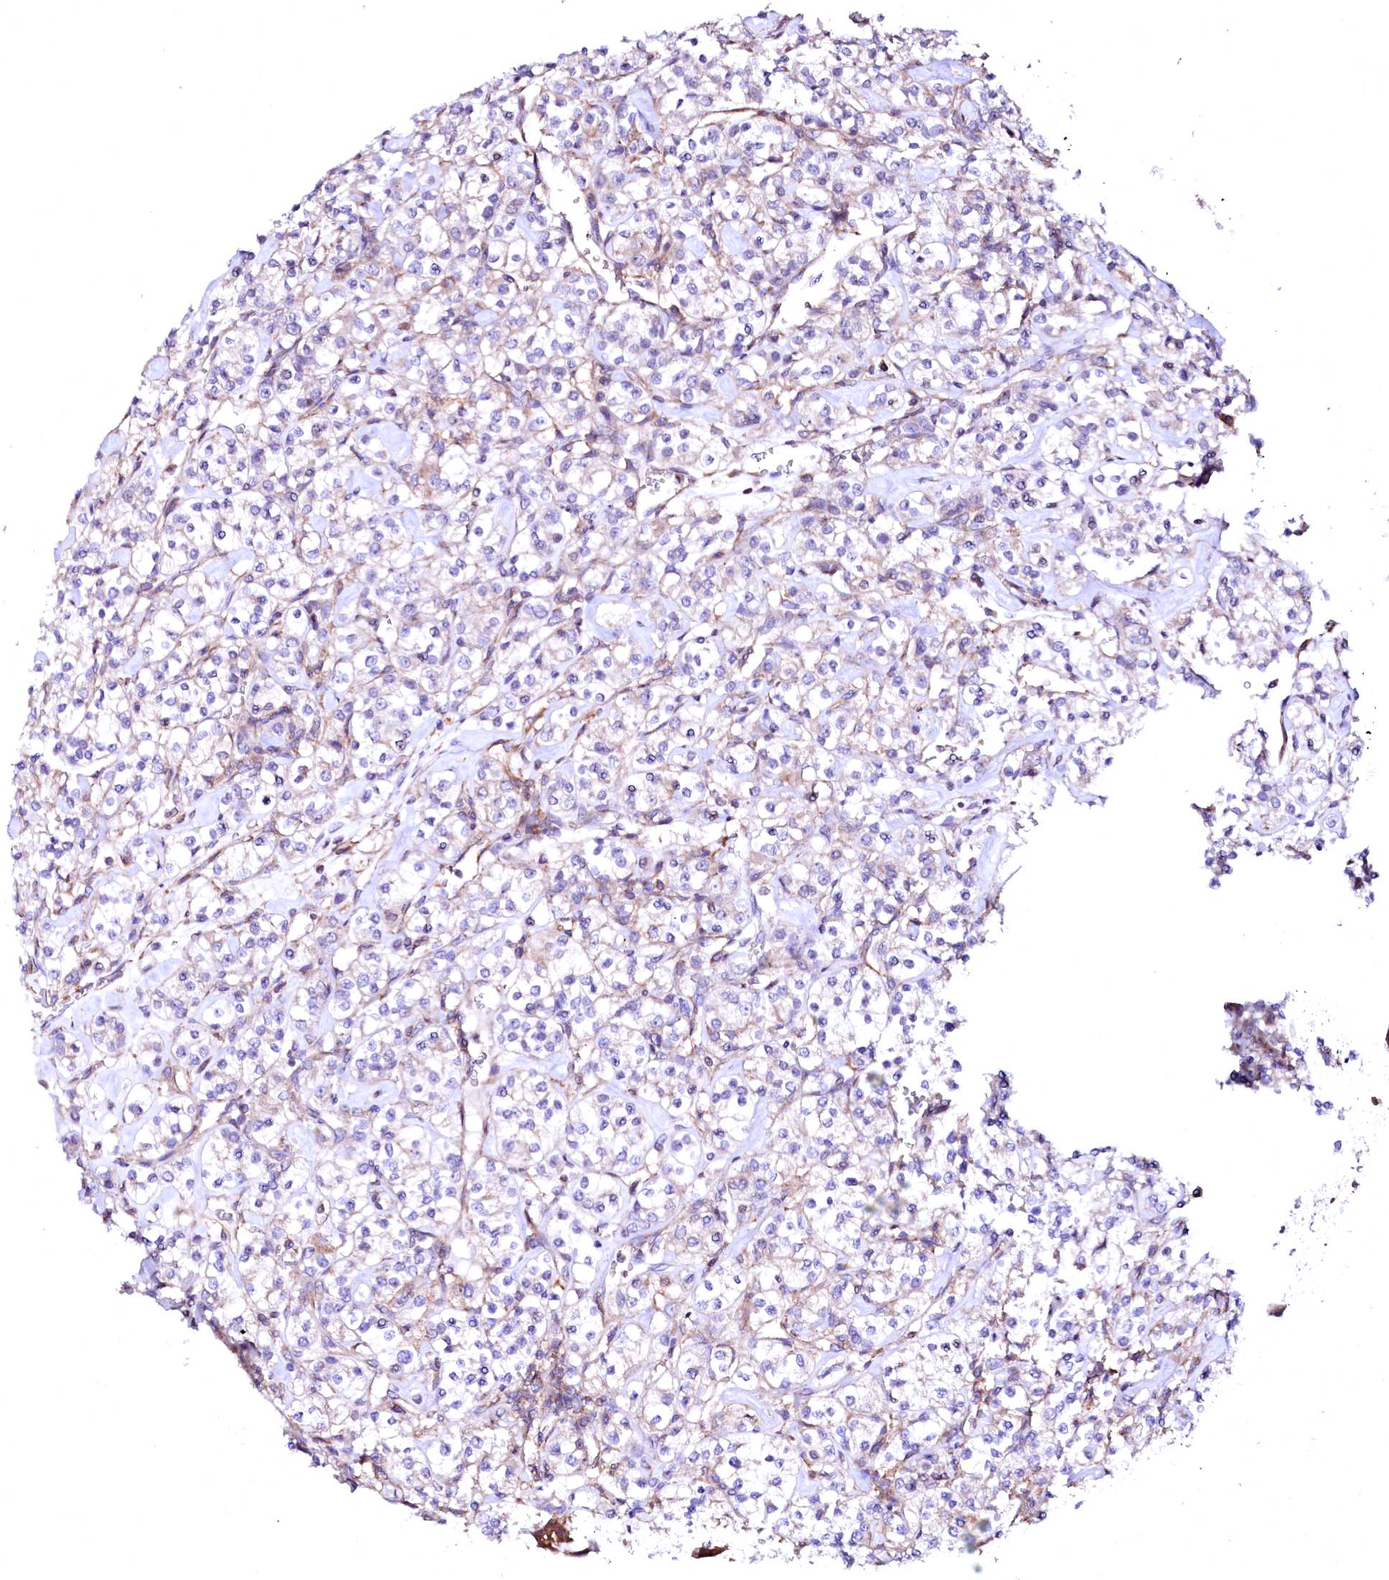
{"staining": {"intensity": "negative", "quantity": "none", "location": "none"}, "tissue": "renal cancer", "cell_type": "Tumor cells", "image_type": "cancer", "snomed": [{"axis": "morphology", "description": "Adenocarcinoma, NOS"}, {"axis": "topography", "description": "Kidney"}], "caption": "This is an IHC micrograph of human renal adenocarcinoma. There is no positivity in tumor cells.", "gene": "GPR176", "patient": {"sex": "male", "age": 77}}